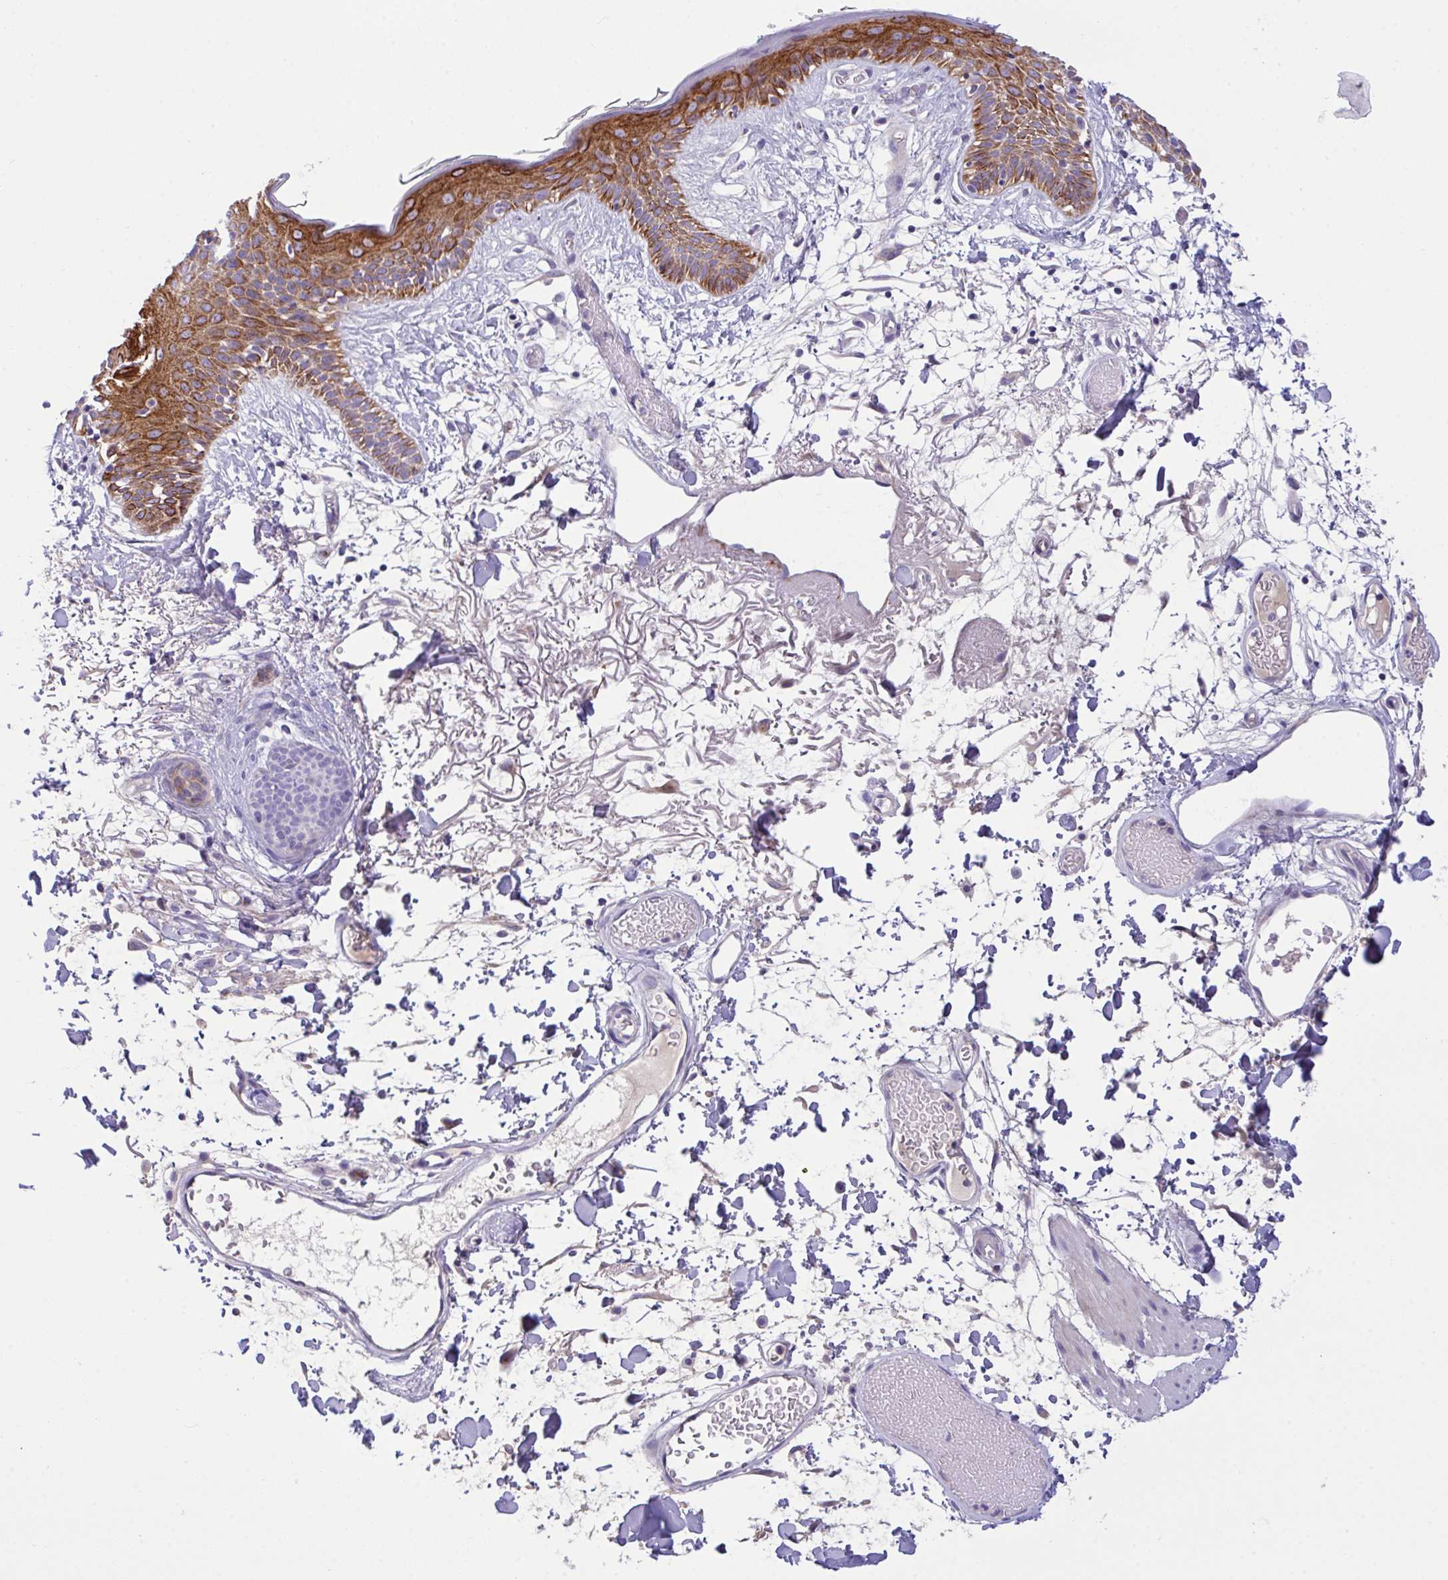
{"staining": {"intensity": "moderate", "quantity": "<25%", "location": "cytoplasmic/membranous"}, "tissue": "skin", "cell_type": "Fibroblasts", "image_type": "normal", "snomed": [{"axis": "morphology", "description": "Normal tissue, NOS"}, {"axis": "topography", "description": "Skin"}], "caption": "Fibroblasts show low levels of moderate cytoplasmic/membranous expression in about <25% of cells in unremarkable human skin.", "gene": "FBXL20", "patient": {"sex": "male", "age": 79}}